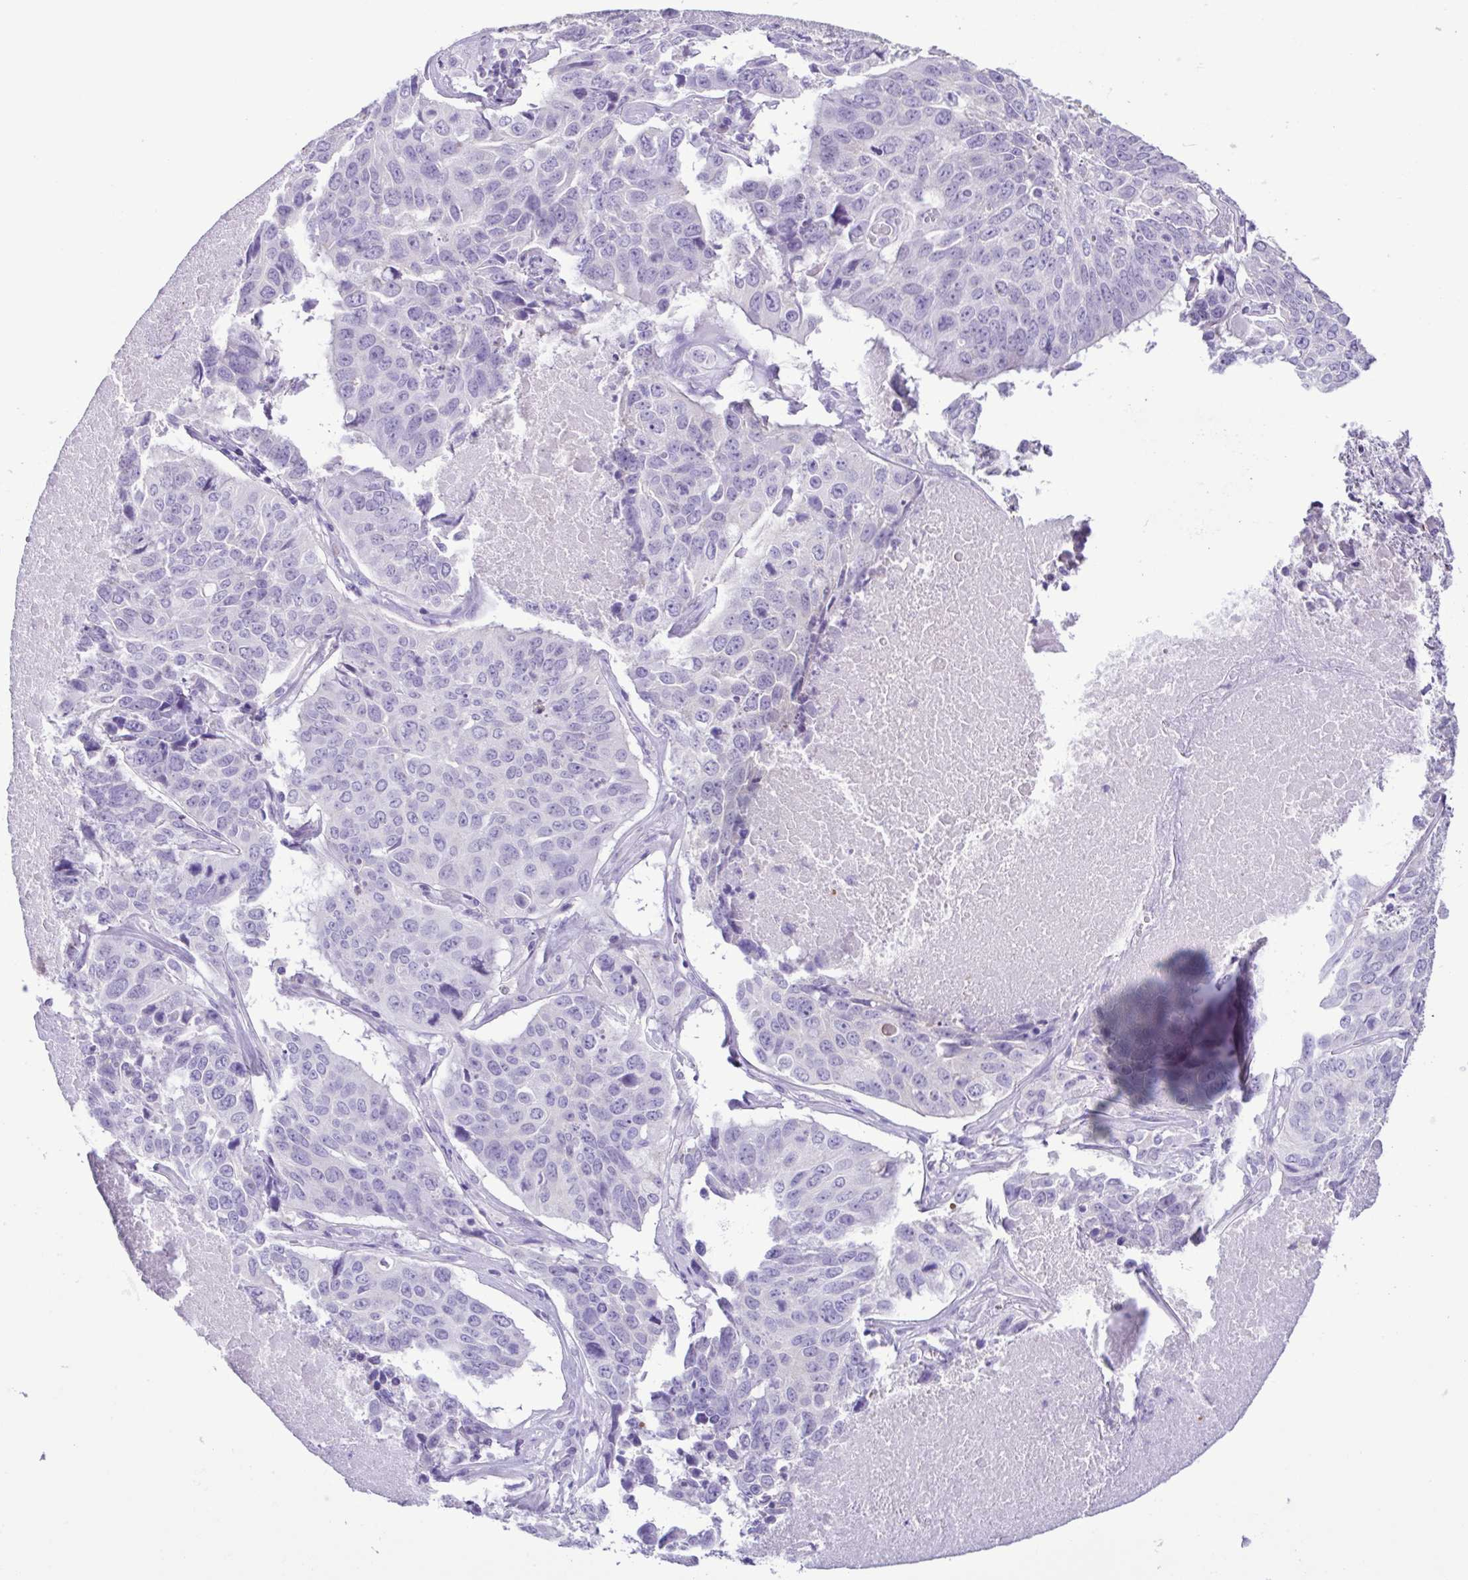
{"staining": {"intensity": "negative", "quantity": "none", "location": "none"}, "tissue": "lung cancer", "cell_type": "Tumor cells", "image_type": "cancer", "snomed": [{"axis": "morphology", "description": "Normal tissue, NOS"}, {"axis": "morphology", "description": "Squamous cell carcinoma, NOS"}, {"axis": "topography", "description": "Bronchus"}, {"axis": "topography", "description": "Lung"}], "caption": "The histopathology image reveals no significant expression in tumor cells of lung cancer.", "gene": "CBY2", "patient": {"sex": "male", "age": 64}}